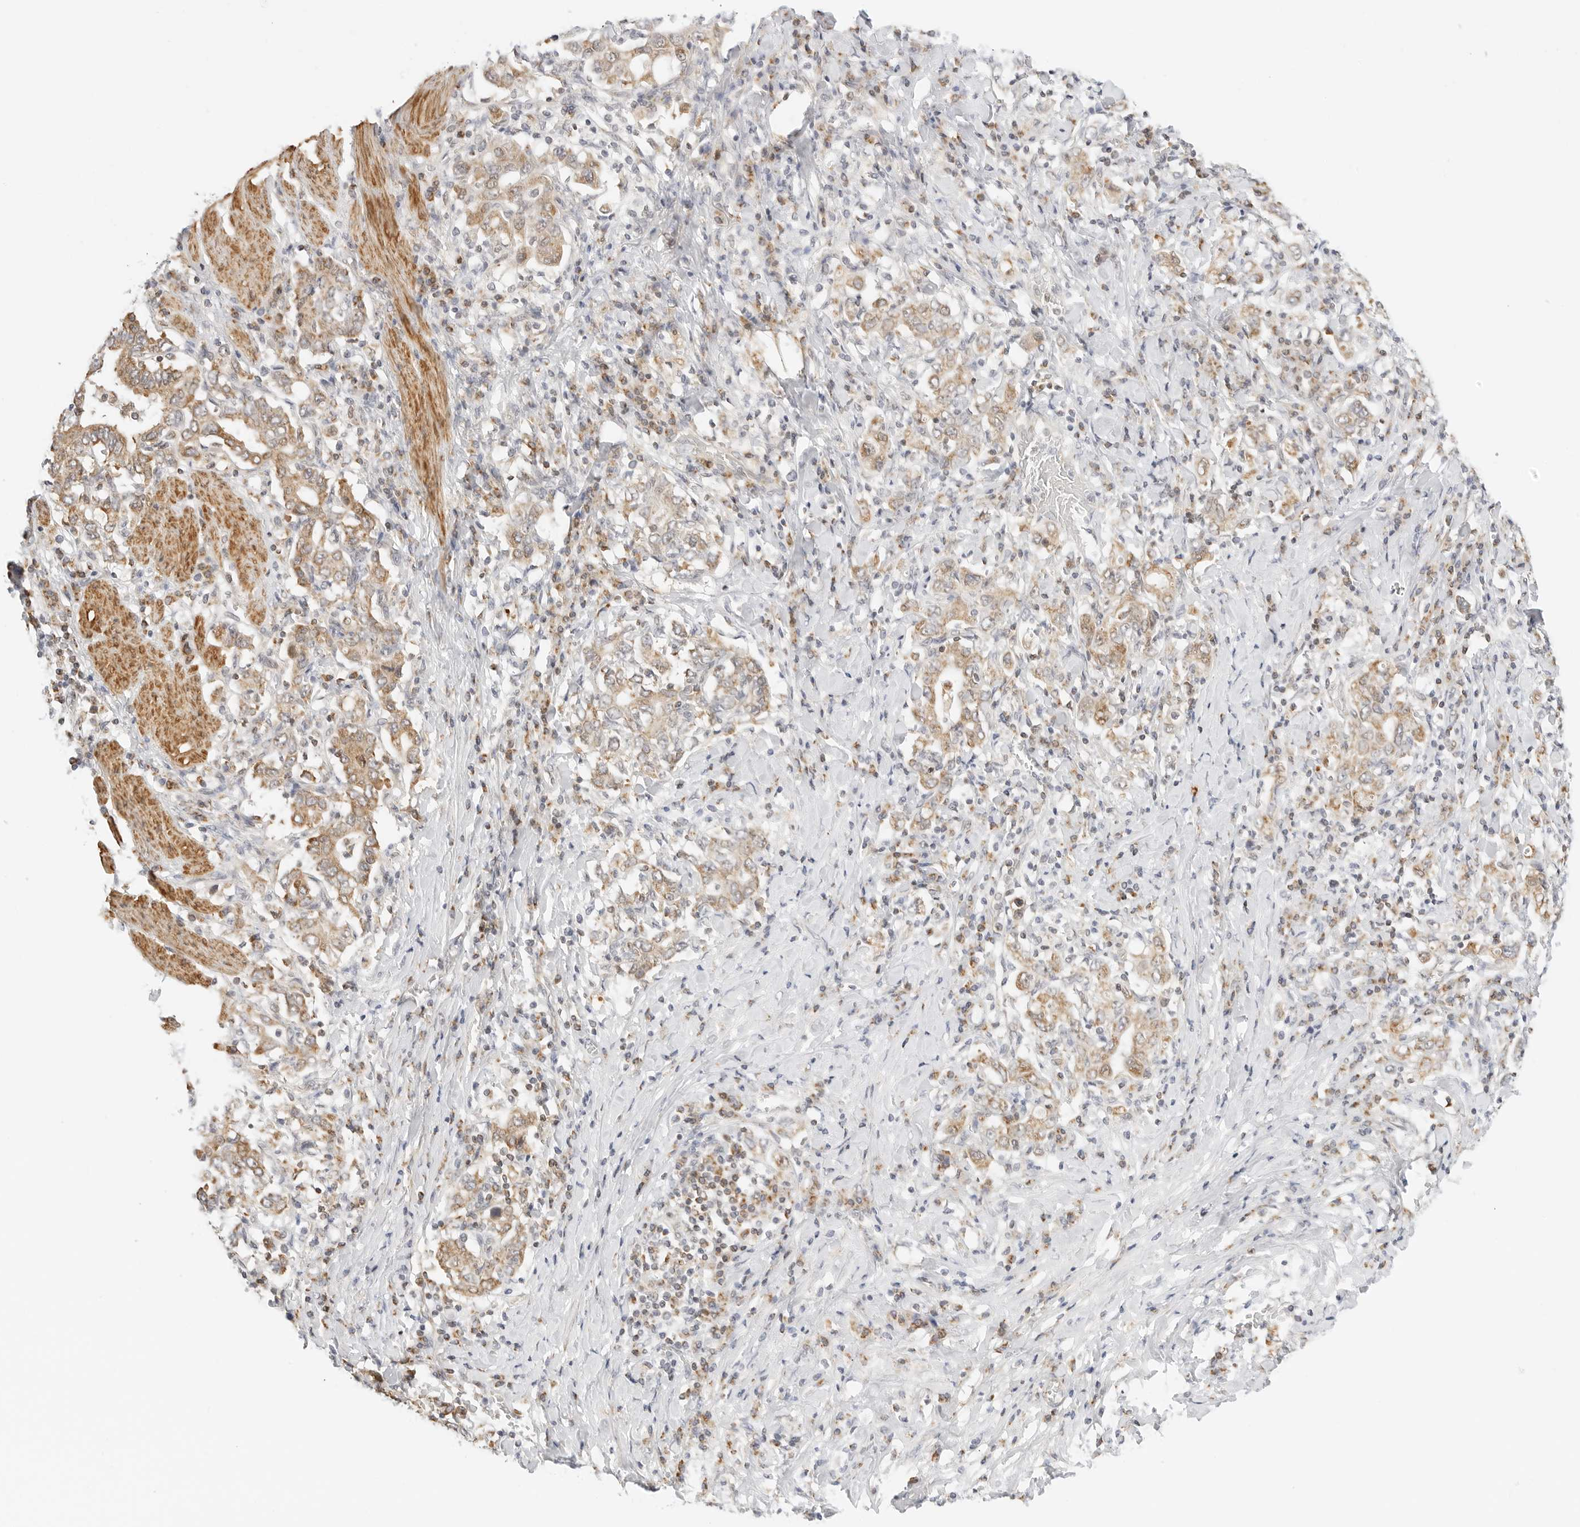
{"staining": {"intensity": "weak", "quantity": ">75%", "location": "cytoplasmic/membranous"}, "tissue": "stomach cancer", "cell_type": "Tumor cells", "image_type": "cancer", "snomed": [{"axis": "morphology", "description": "Adenocarcinoma, NOS"}, {"axis": "topography", "description": "Stomach, upper"}], "caption": "This is a micrograph of immunohistochemistry staining of adenocarcinoma (stomach), which shows weak positivity in the cytoplasmic/membranous of tumor cells.", "gene": "GORAB", "patient": {"sex": "male", "age": 62}}